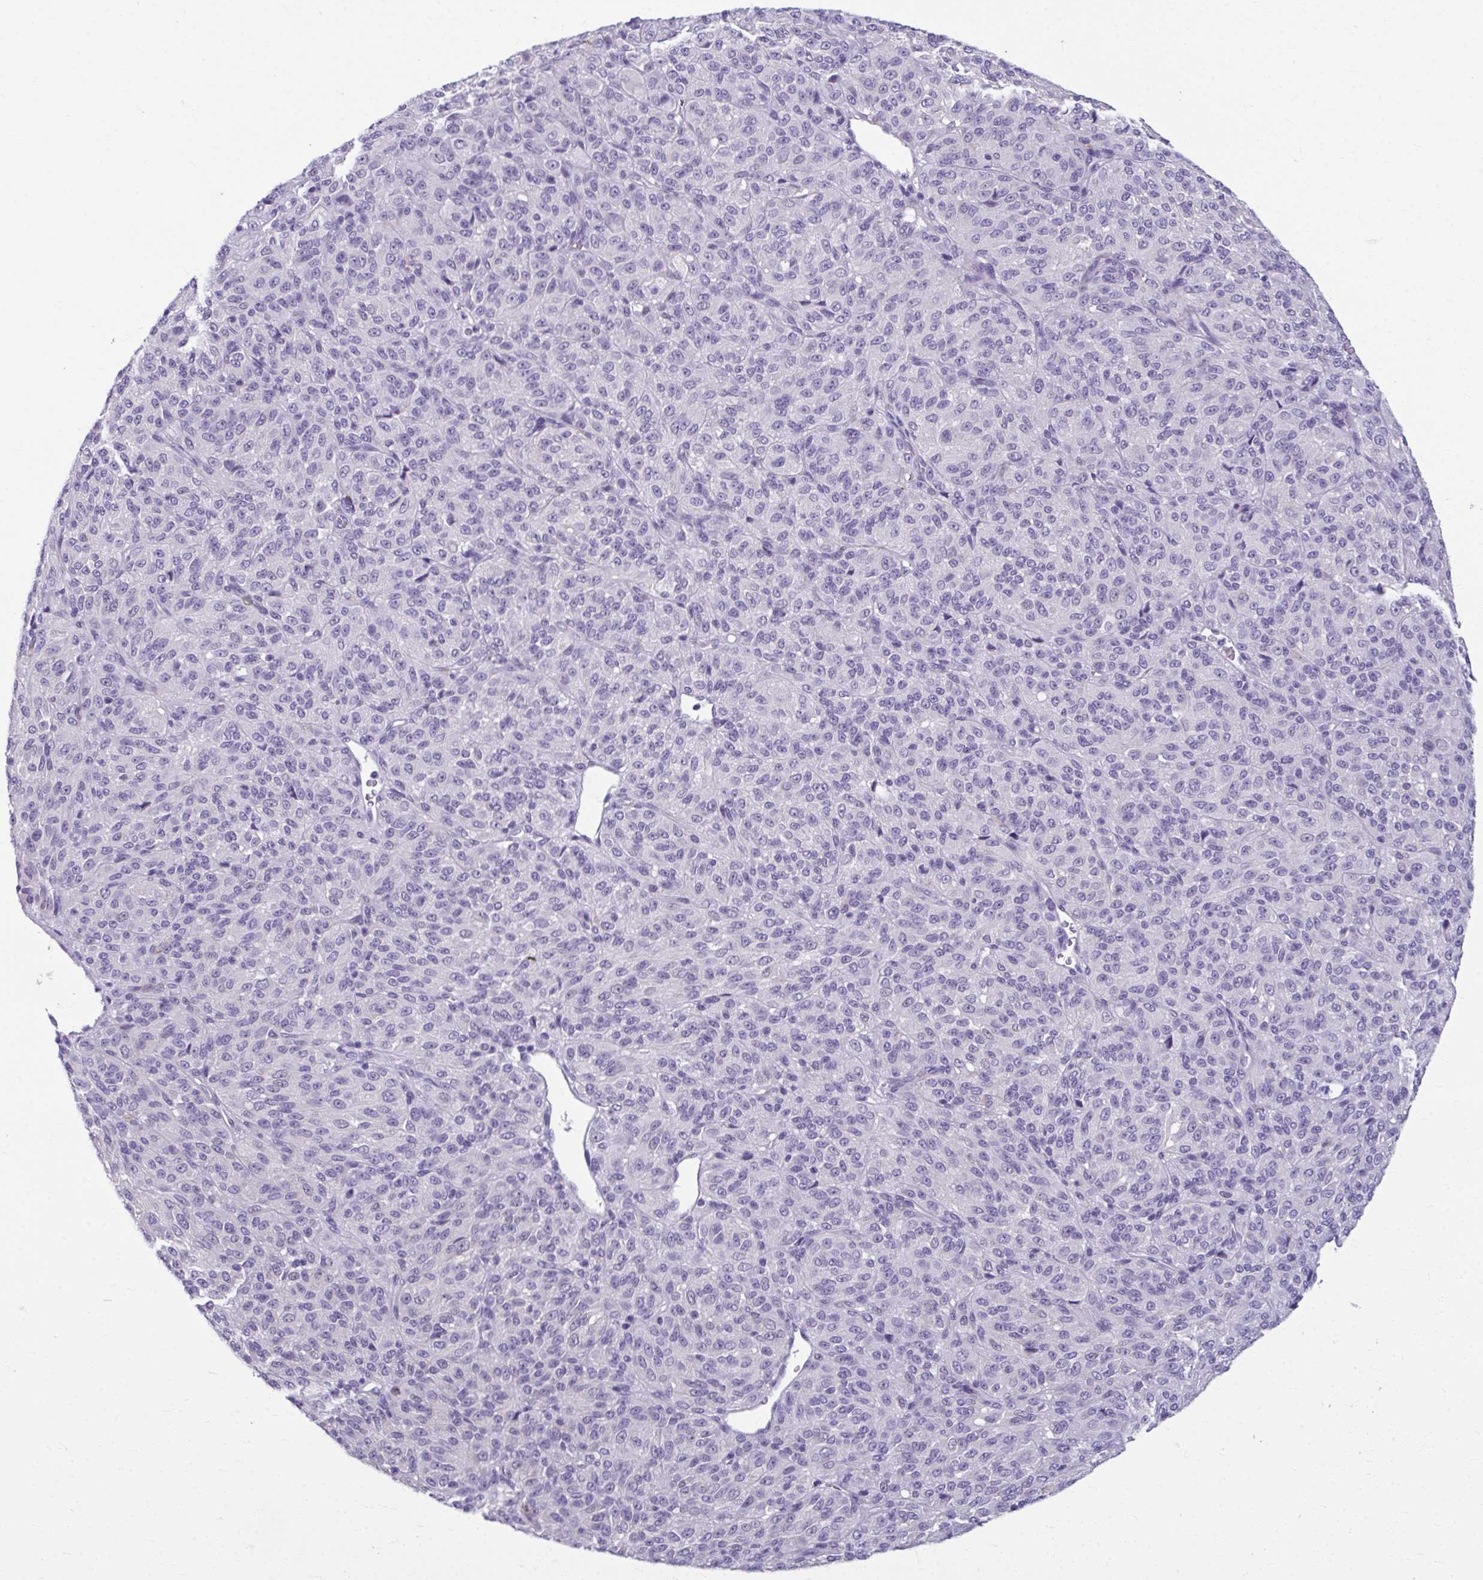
{"staining": {"intensity": "negative", "quantity": "none", "location": "none"}, "tissue": "melanoma", "cell_type": "Tumor cells", "image_type": "cancer", "snomed": [{"axis": "morphology", "description": "Malignant melanoma, Metastatic site"}, {"axis": "topography", "description": "Brain"}], "caption": "This is a image of IHC staining of melanoma, which shows no expression in tumor cells.", "gene": "SERPINI1", "patient": {"sex": "female", "age": 56}}